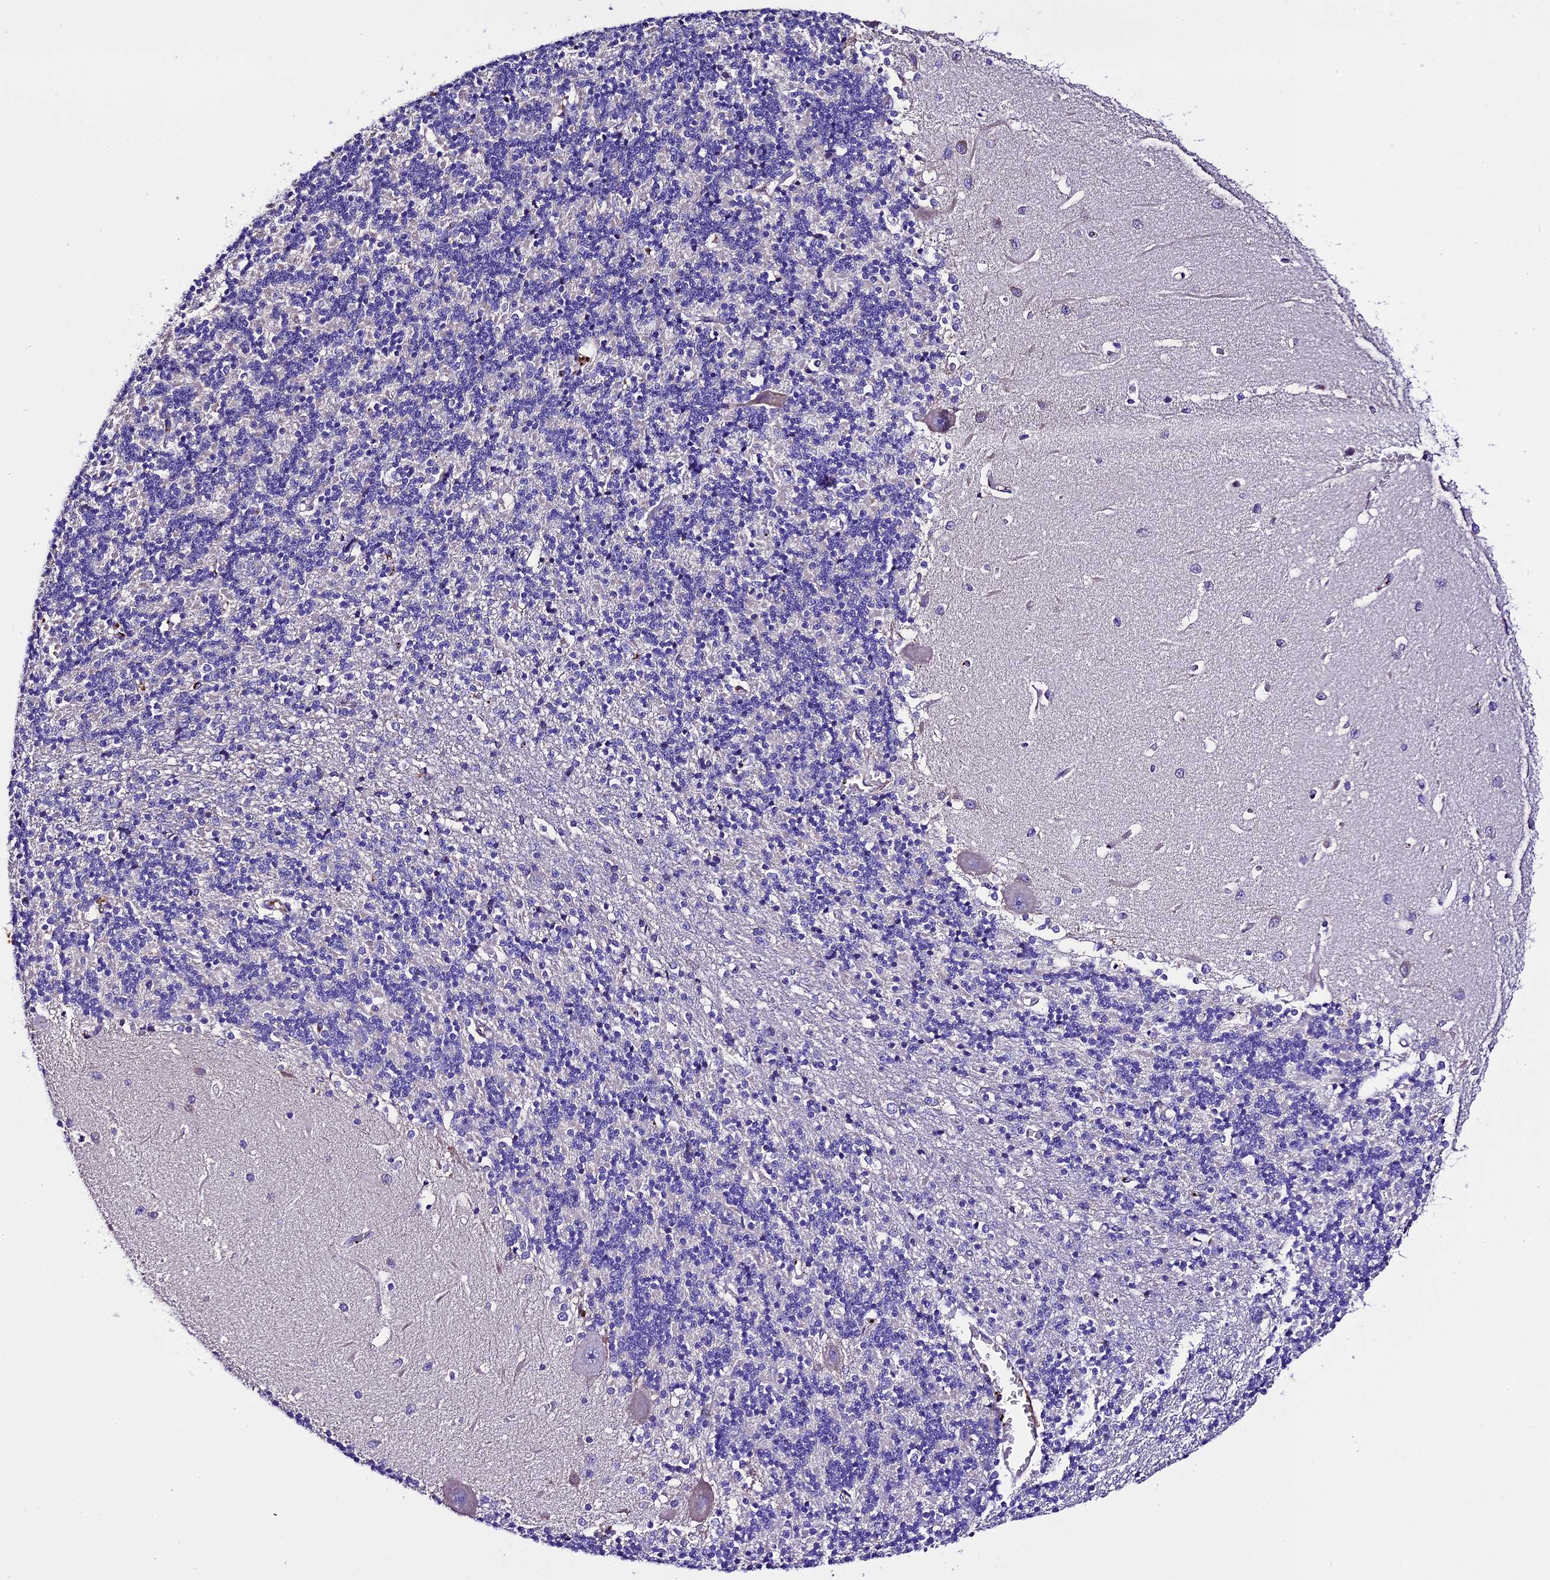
{"staining": {"intensity": "negative", "quantity": "none", "location": "none"}, "tissue": "cerebellum", "cell_type": "Cells in granular layer", "image_type": "normal", "snomed": [{"axis": "morphology", "description": "Normal tissue, NOS"}, {"axis": "topography", "description": "Cerebellum"}], "caption": "IHC histopathology image of normal cerebellum: human cerebellum stained with DAB displays no significant protein expression in cells in granular layer.", "gene": "TCP11L2", "patient": {"sex": "male", "age": 37}}